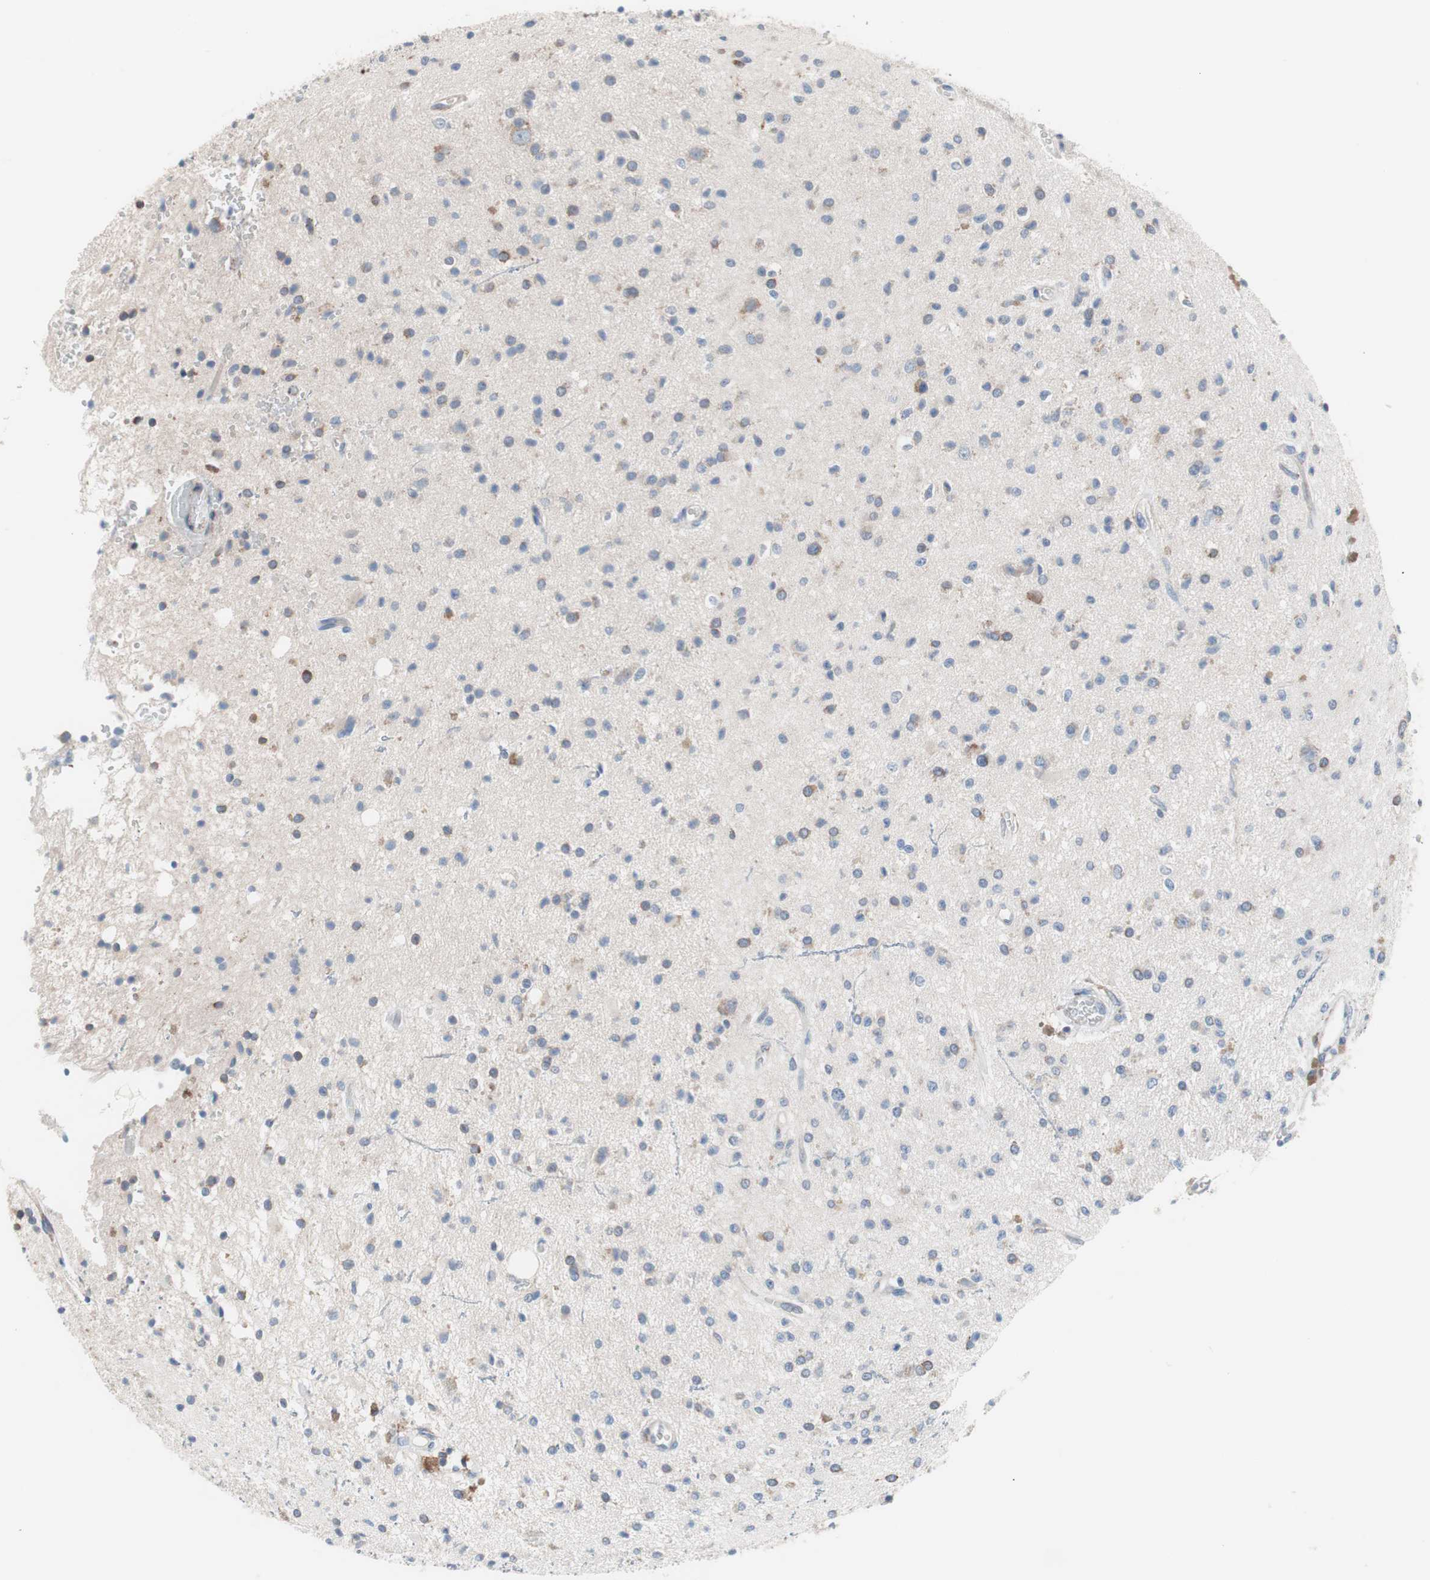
{"staining": {"intensity": "moderate", "quantity": "<25%", "location": "cytoplasmic/membranous"}, "tissue": "glioma", "cell_type": "Tumor cells", "image_type": "cancer", "snomed": [{"axis": "morphology", "description": "Glioma, malignant, High grade"}, {"axis": "topography", "description": "Brain"}], "caption": "Protein analysis of glioma tissue demonstrates moderate cytoplasmic/membranous expression in approximately <25% of tumor cells. (brown staining indicates protein expression, while blue staining denotes nuclei).", "gene": "SLC27A4", "patient": {"sex": "male", "age": 47}}